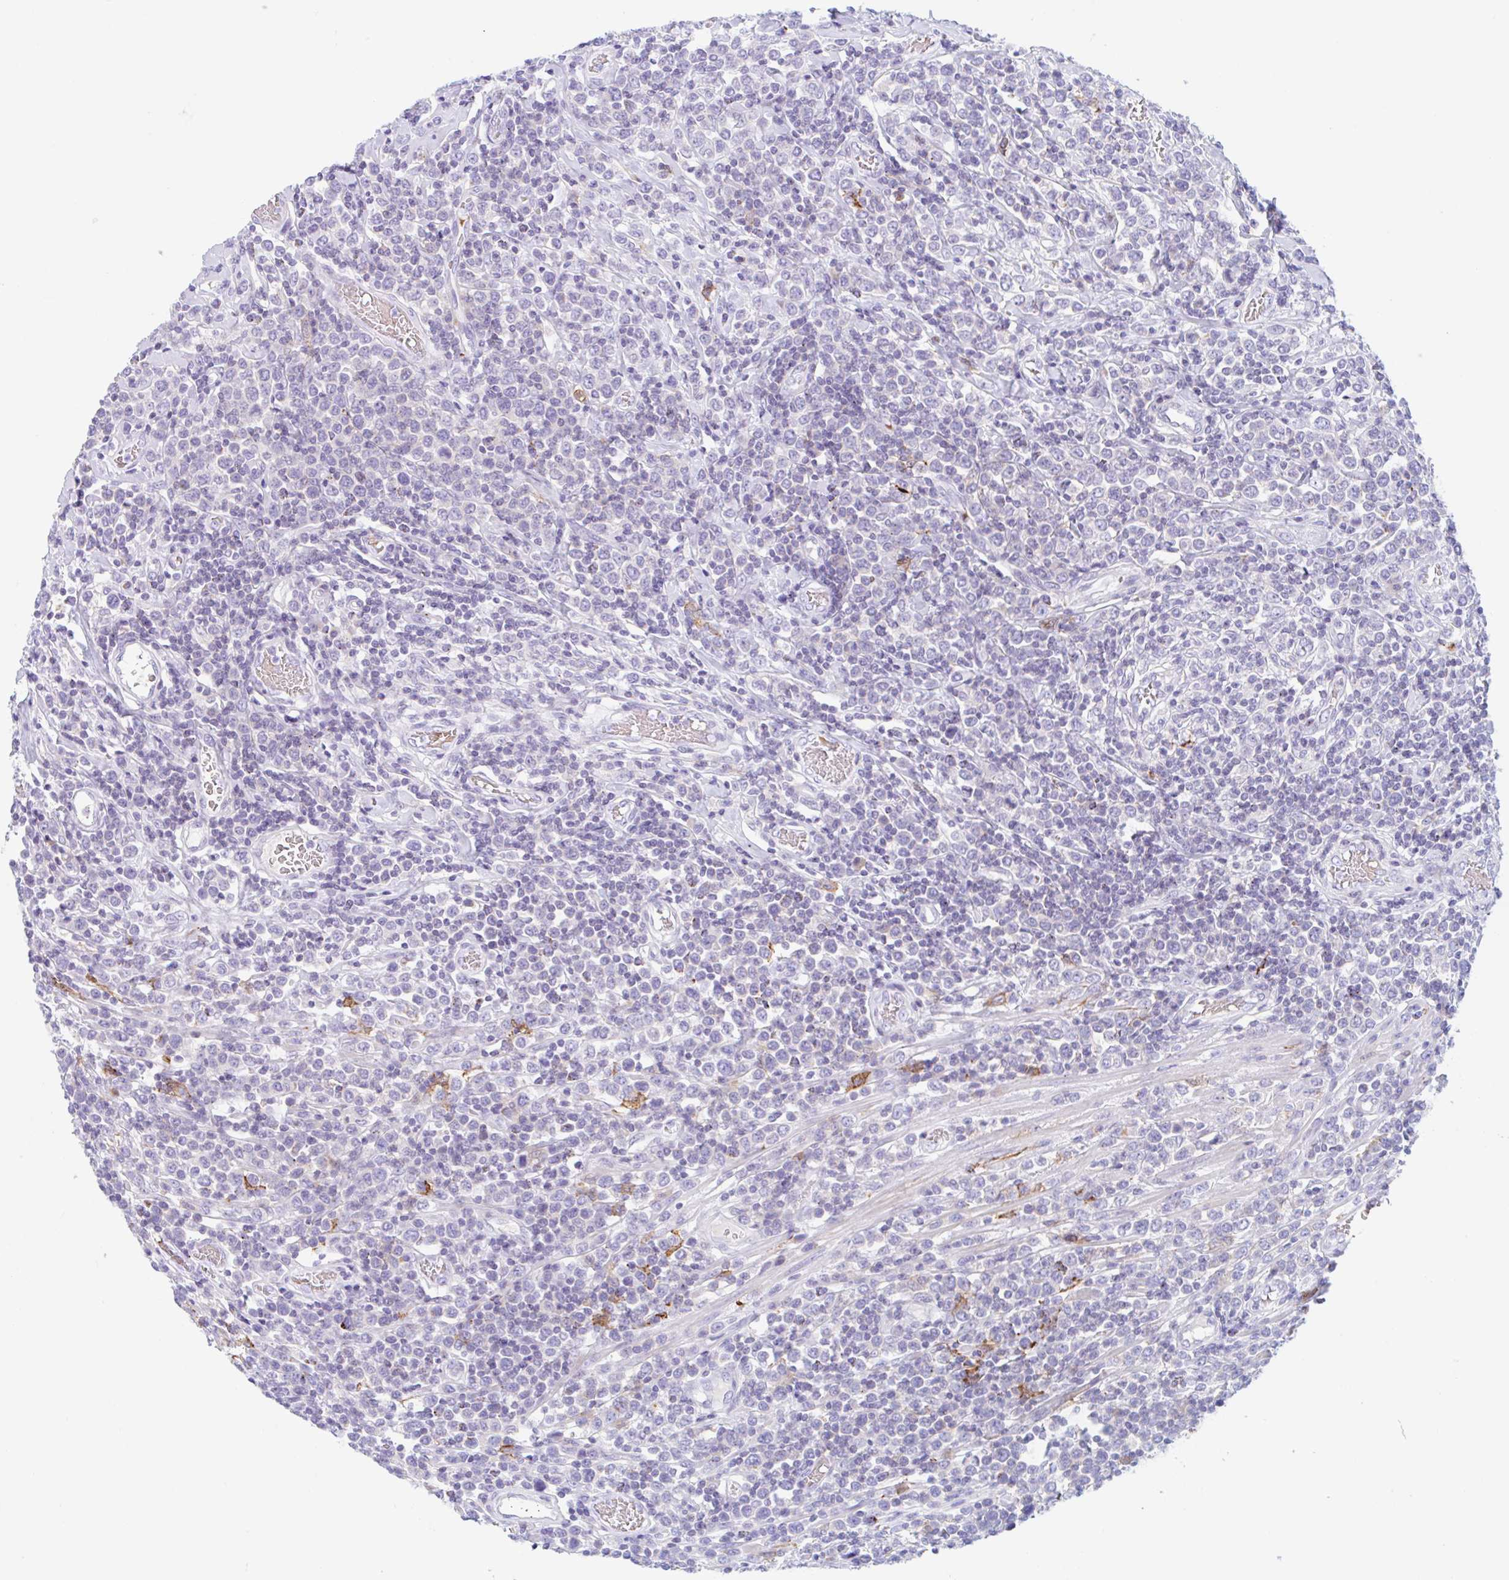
{"staining": {"intensity": "negative", "quantity": "none", "location": "none"}, "tissue": "lymphoma", "cell_type": "Tumor cells", "image_type": "cancer", "snomed": [{"axis": "morphology", "description": "Malignant lymphoma, non-Hodgkin's type, High grade"}, {"axis": "topography", "description": "Soft tissue"}], "caption": "Immunohistochemical staining of malignant lymphoma, non-Hodgkin's type (high-grade) displays no significant positivity in tumor cells.", "gene": "ANKRD9", "patient": {"sex": "female", "age": 56}}